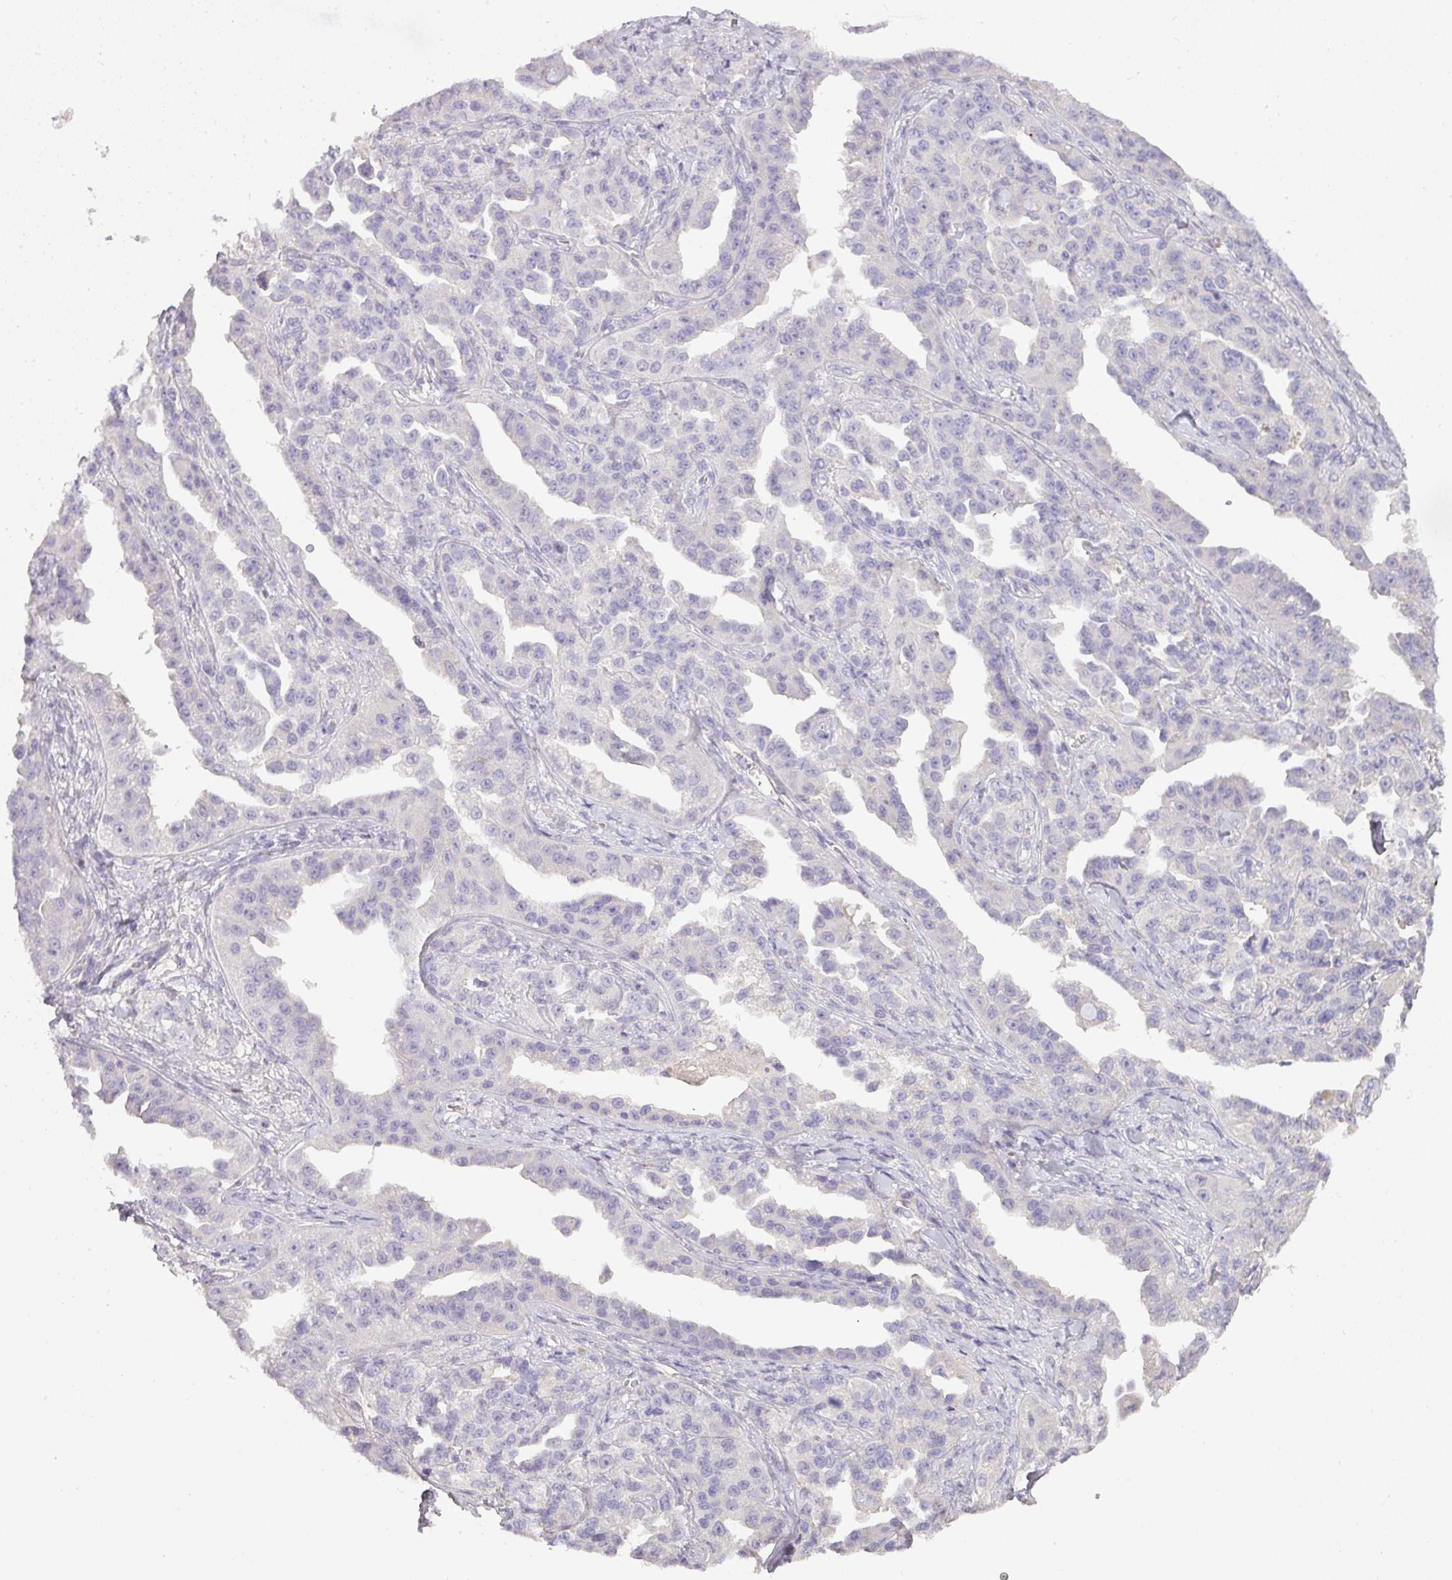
{"staining": {"intensity": "negative", "quantity": "none", "location": "none"}, "tissue": "ovarian cancer", "cell_type": "Tumor cells", "image_type": "cancer", "snomed": [{"axis": "morphology", "description": "Cystadenocarcinoma, serous, NOS"}, {"axis": "topography", "description": "Ovary"}], "caption": "Immunohistochemistry (IHC) of ovarian serous cystadenocarcinoma demonstrates no positivity in tumor cells.", "gene": "HHEX", "patient": {"sex": "female", "age": 75}}